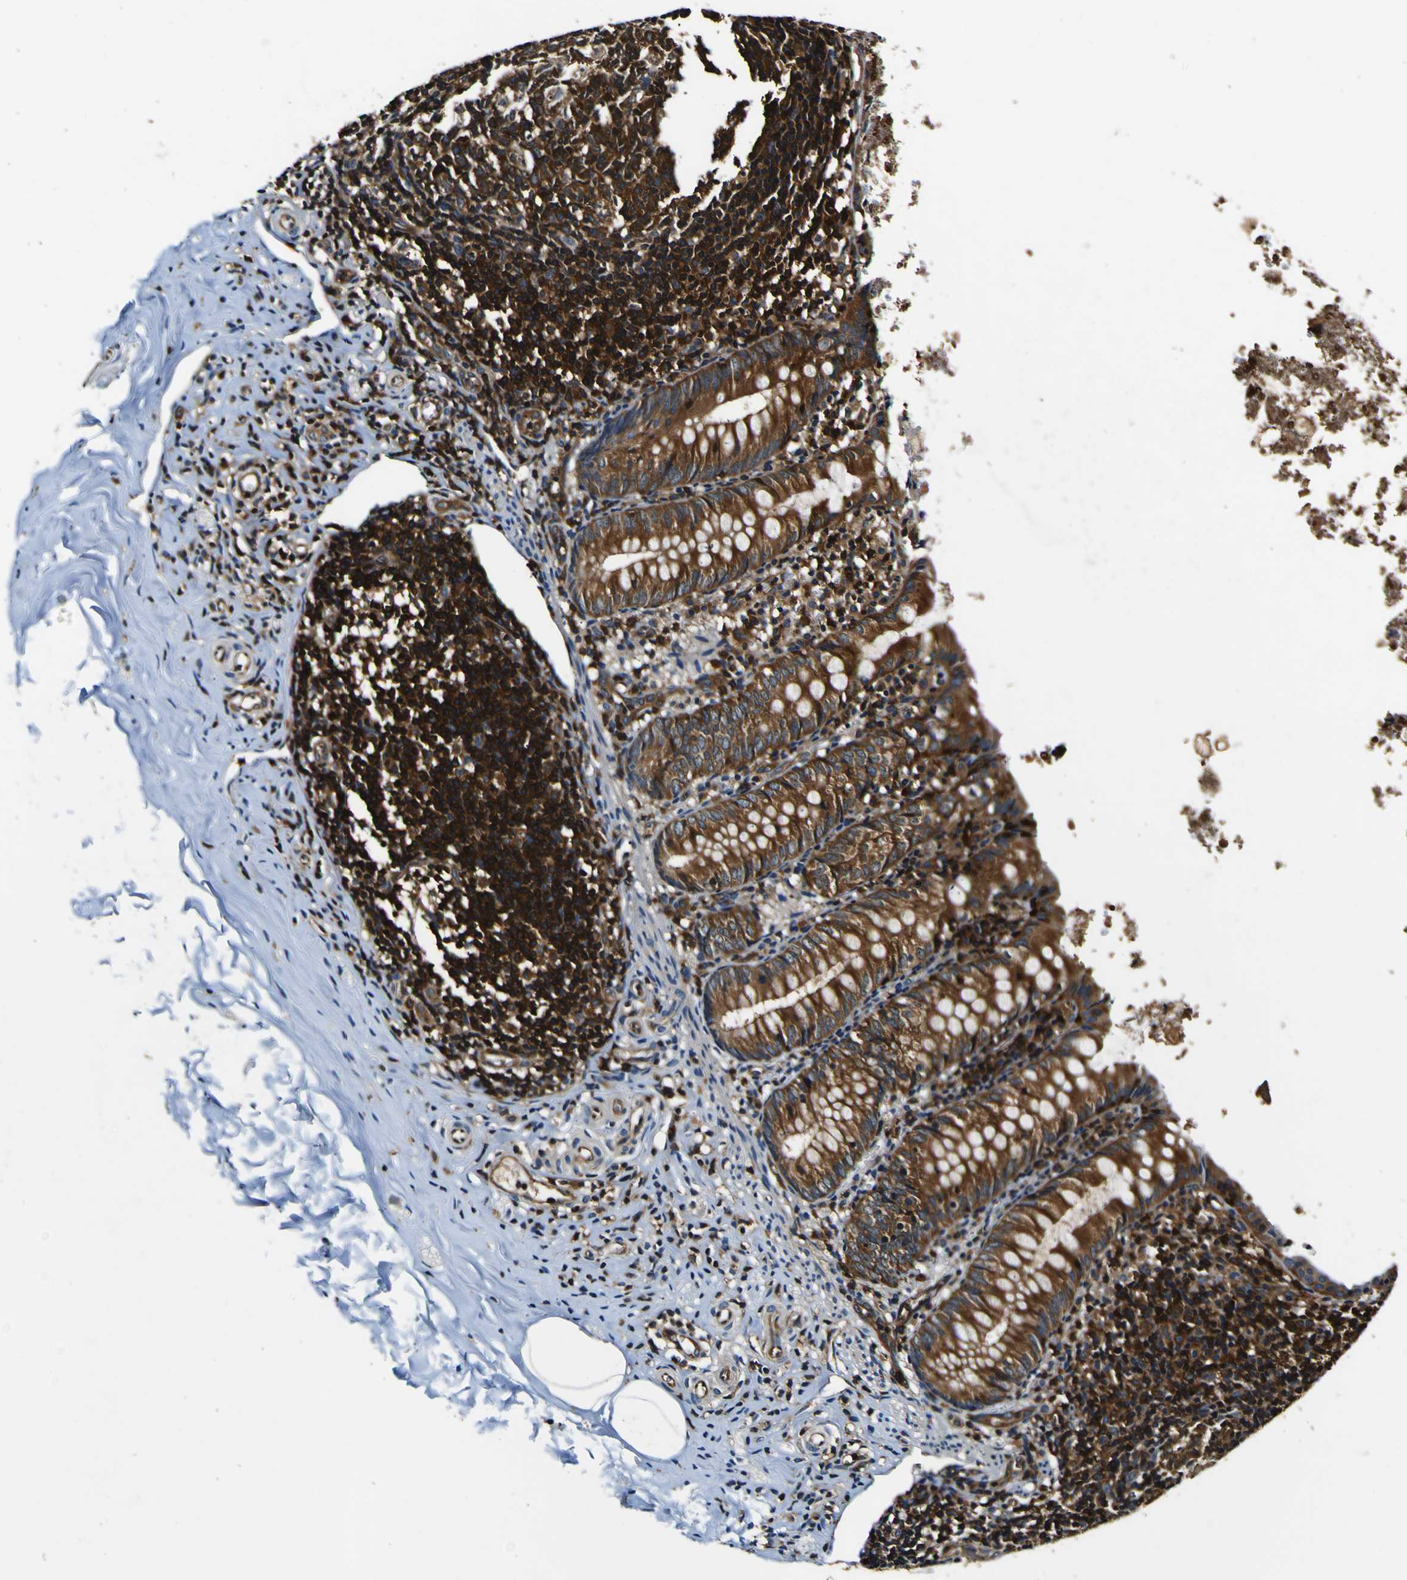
{"staining": {"intensity": "strong", "quantity": ">75%", "location": "cytoplasmic/membranous"}, "tissue": "appendix", "cell_type": "Glandular cells", "image_type": "normal", "snomed": [{"axis": "morphology", "description": "Normal tissue, NOS"}, {"axis": "topography", "description": "Appendix"}], "caption": "A brown stain highlights strong cytoplasmic/membranous expression of a protein in glandular cells of normal appendix. The staining was performed using DAB (3,3'-diaminobenzidine) to visualize the protein expression in brown, while the nuclei were stained in blue with hematoxylin (Magnification: 20x).", "gene": "RHOT2", "patient": {"sex": "female", "age": 10}}